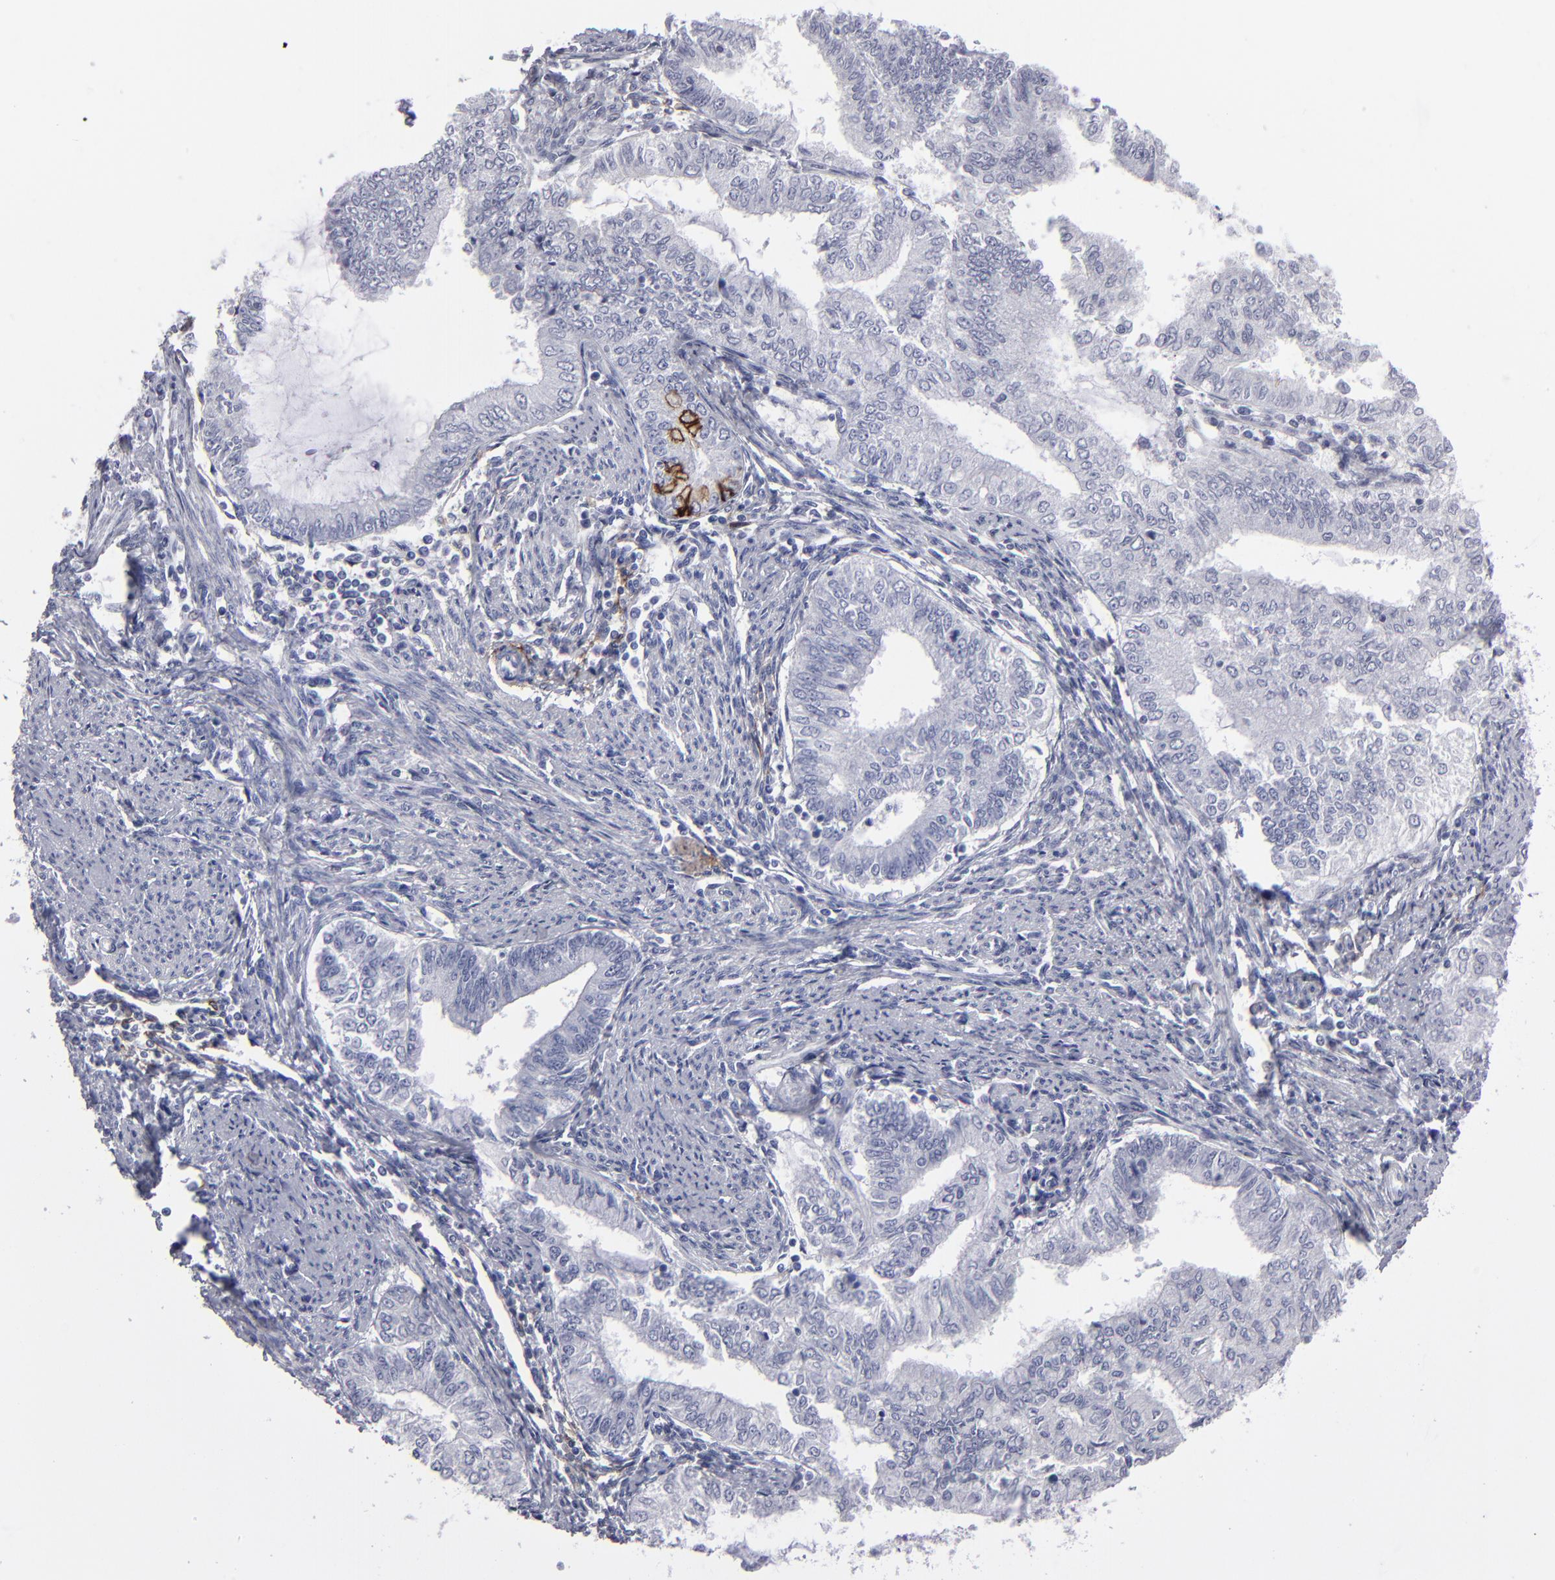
{"staining": {"intensity": "negative", "quantity": "none", "location": "none"}, "tissue": "endometrial cancer", "cell_type": "Tumor cells", "image_type": "cancer", "snomed": [{"axis": "morphology", "description": "Adenocarcinoma, NOS"}, {"axis": "topography", "description": "Endometrium"}], "caption": "Immunohistochemistry (IHC) image of neoplastic tissue: human adenocarcinoma (endometrial) stained with DAB exhibits no significant protein expression in tumor cells.", "gene": "CADM3", "patient": {"sex": "female", "age": 66}}